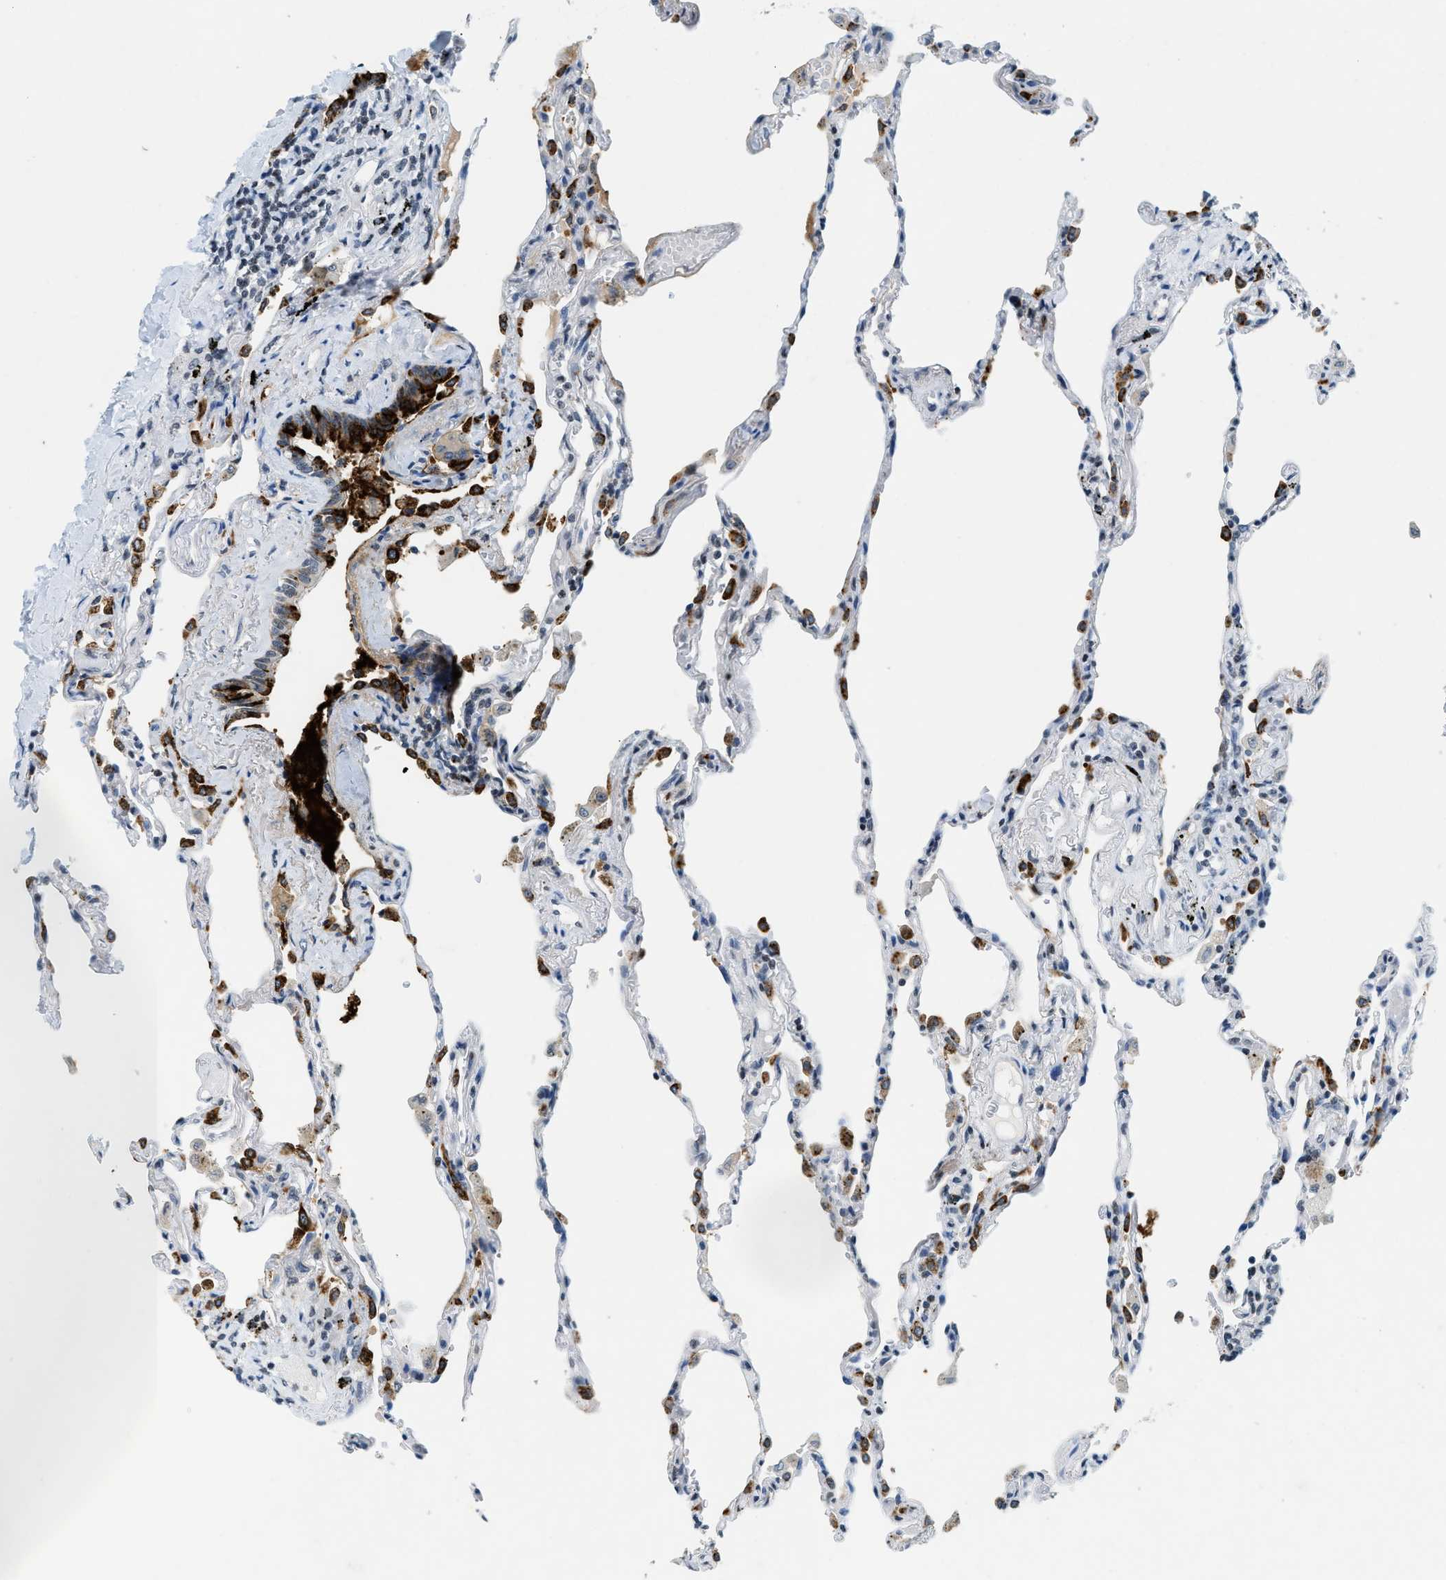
{"staining": {"intensity": "strong", "quantity": "<25%", "location": "cytoplasmic/membranous"}, "tissue": "lung", "cell_type": "Alveolar cells", "image_type": "normal", "snomed": [{"axis": "morphology", "description": "Normal tissue, NOS"}, {"axis": "topography", "description": "Lung"}], "caption": "An immunohistochemistry histopathology image of normal tissue is shown. Protein staining in brown shows strong cytoplasmic/membranous positivity in lung within alveolar cells.", "gene": "UVRAG", "patient": {"sex": "male", "age": 59}}